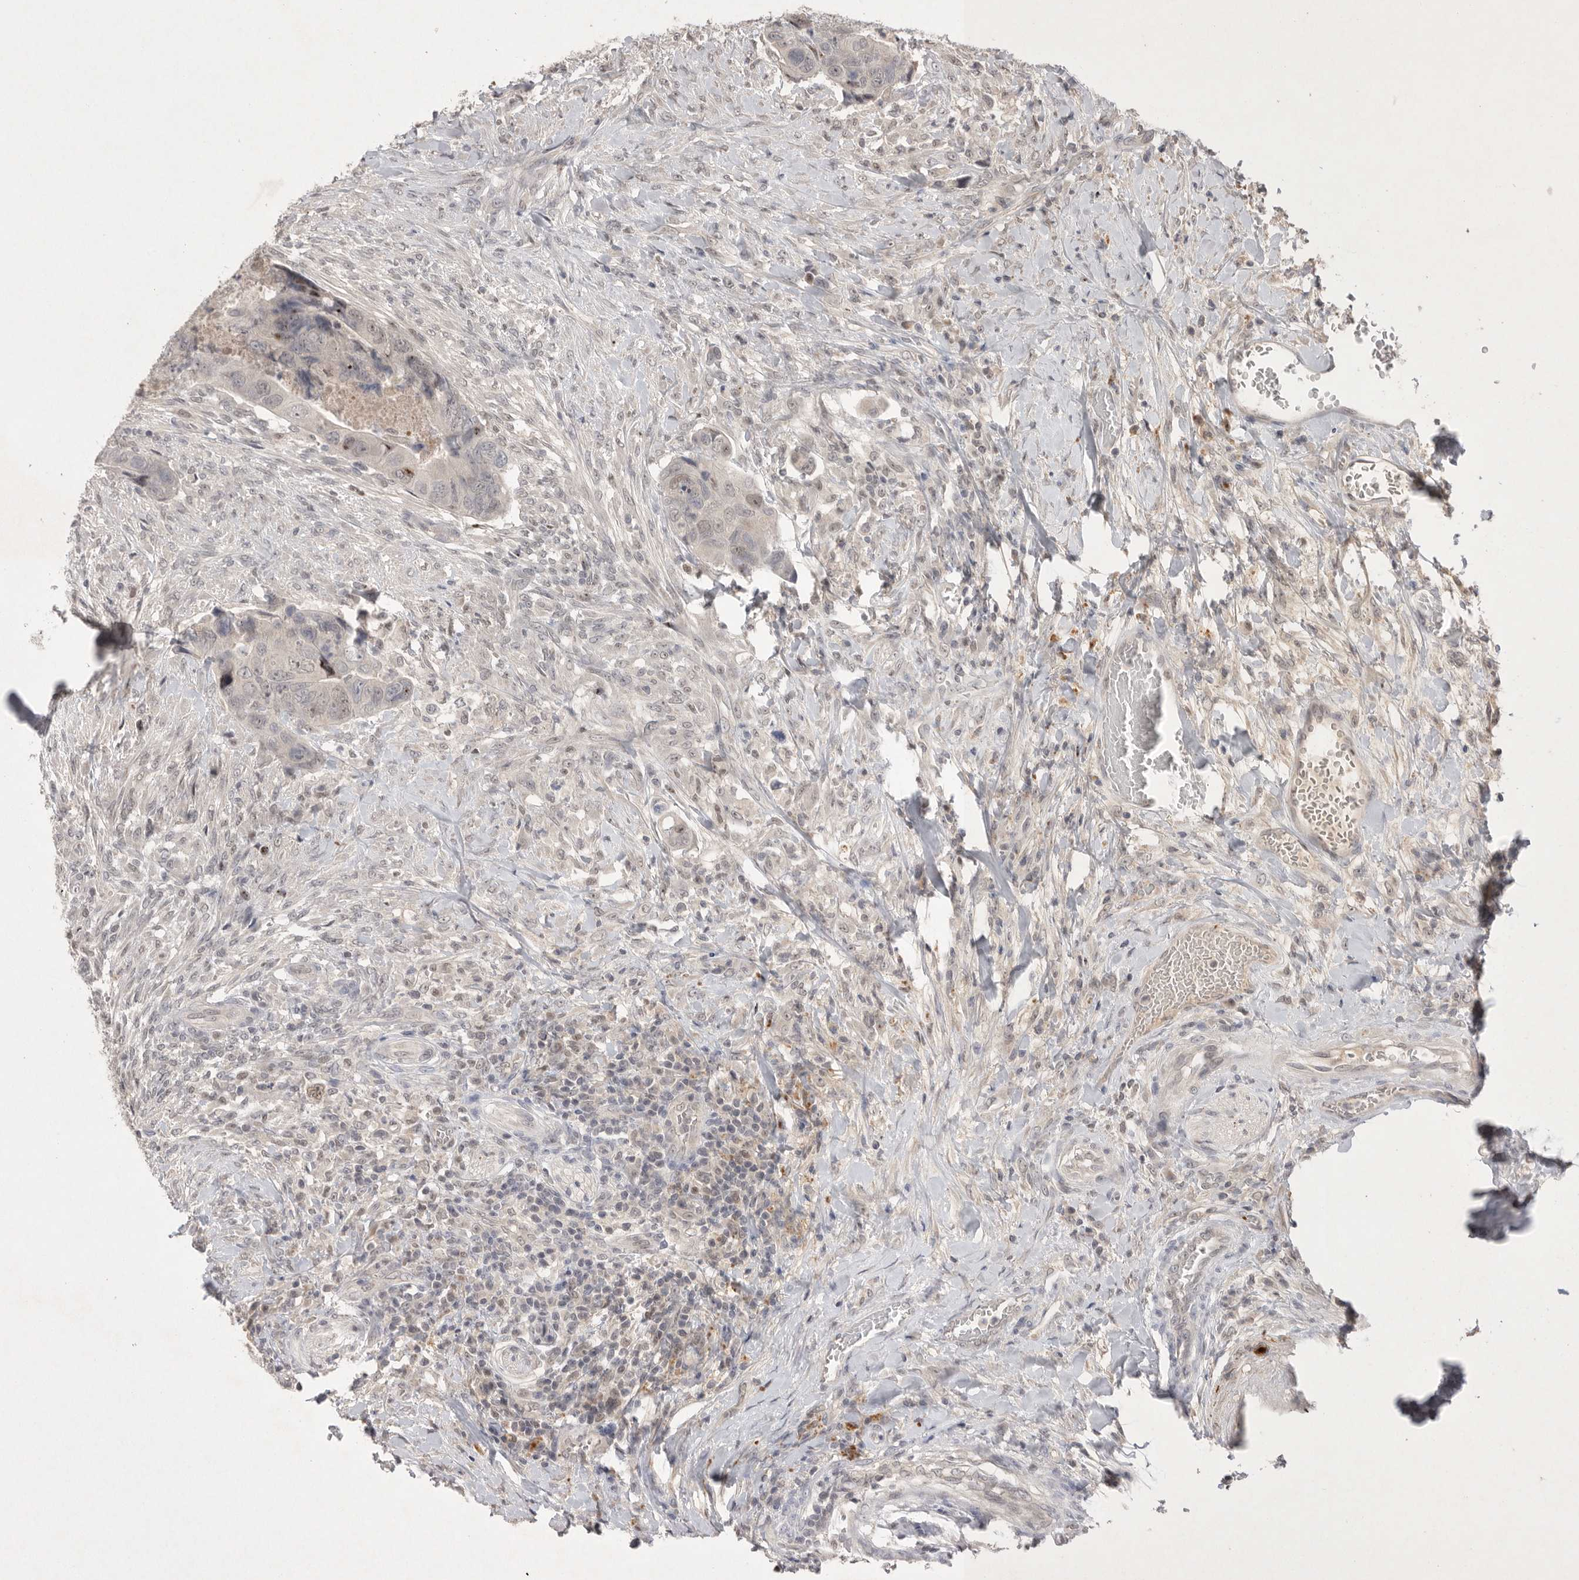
{"staining": {"intensity": "weak", "quantity": "<25%", "location": "nuclear"}, "tissue": "colorectal cancer", "cell_type": "Tumor cells", "image_type": "cancer", "snomed": [{"axis": "morphology", "description": "Adenocarcinoma, NOS"}, {"axis": "topography", "description": "Rectum"}], "caption": "Immunohistochemistry (IHC) image of human colorectal cancer stained for a protein (brown), which demonstrates no expression in tumor cells.", "gene": "HUS1", "patient": {"sex": "male", "age": 63}}